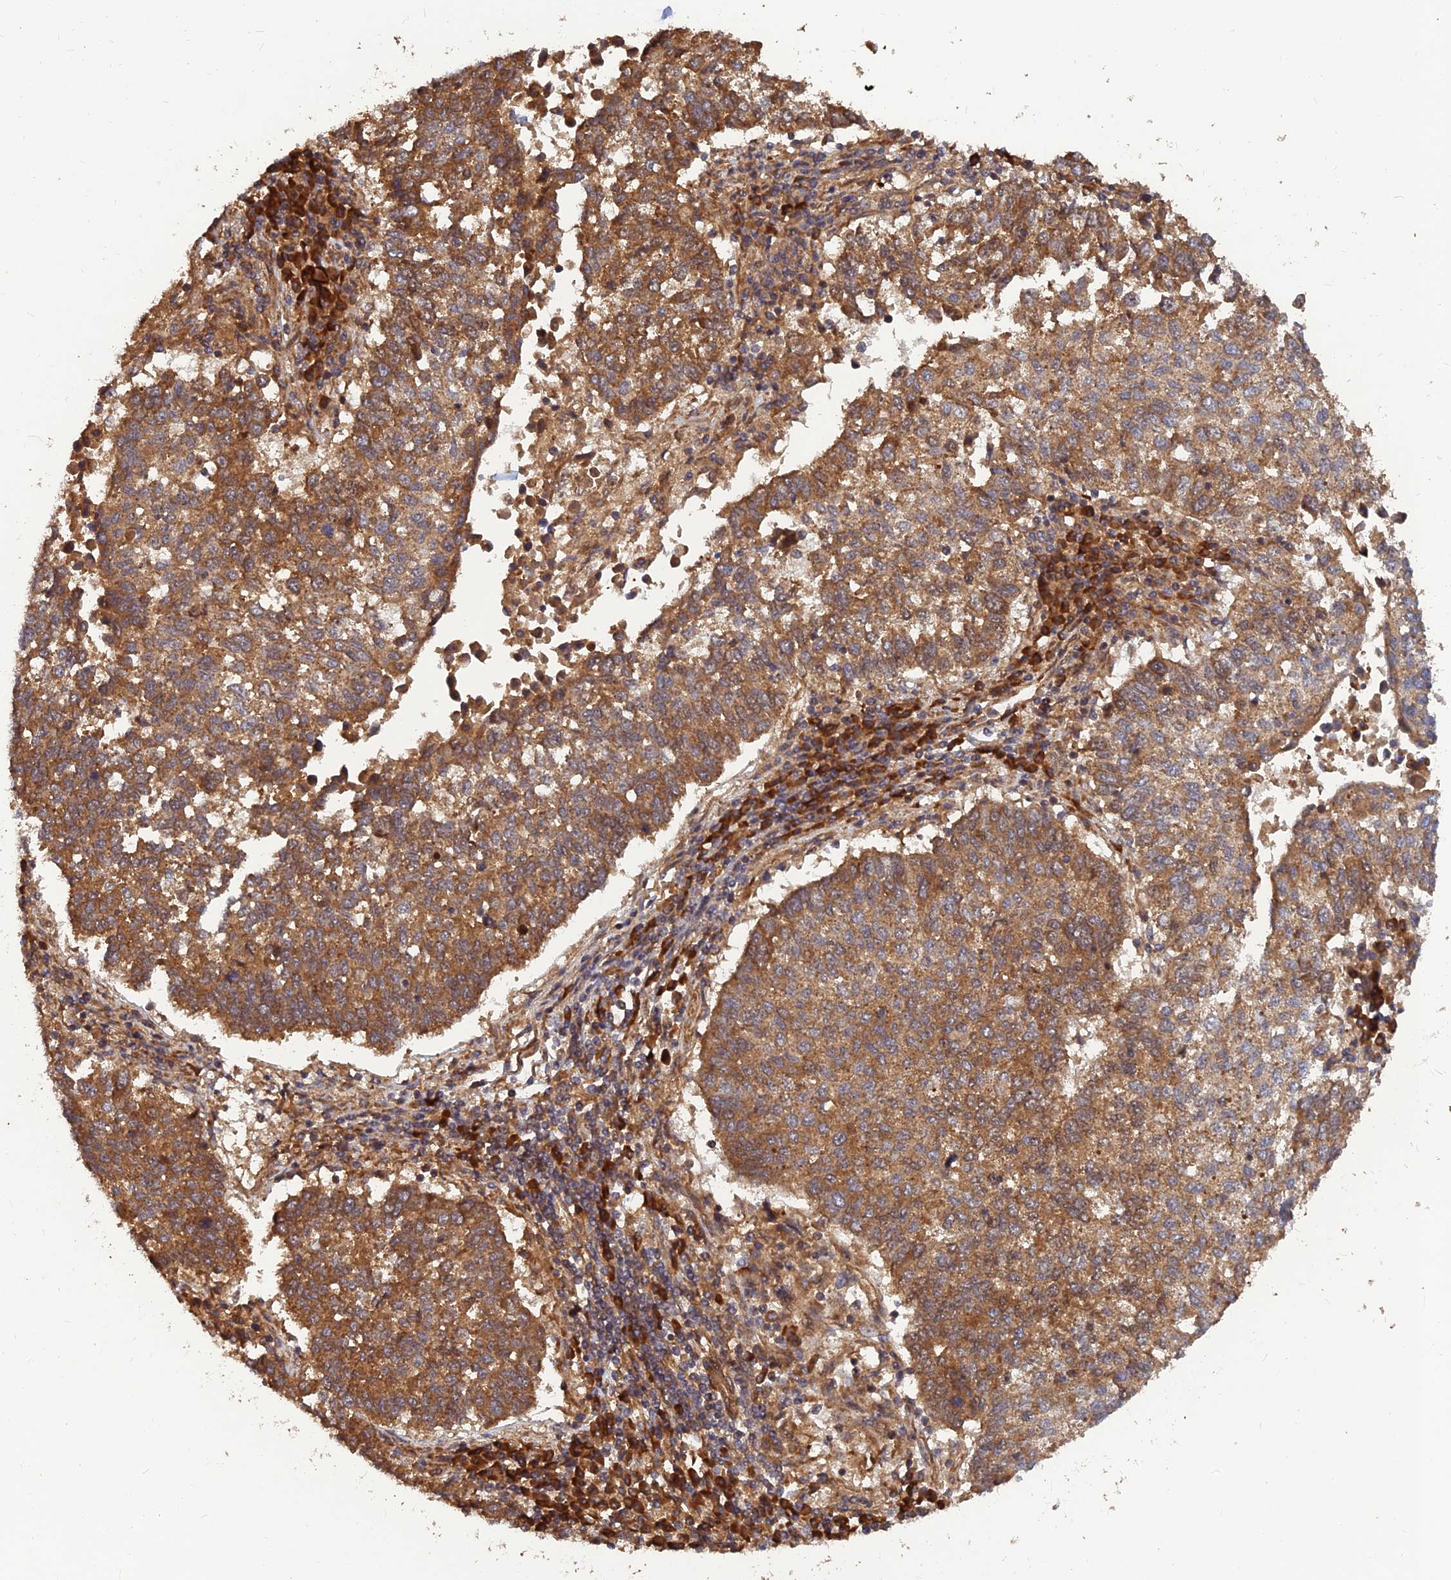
{"staining": {"intensity": "moderate", "quantity": ">75%", "location": "cytoplasmic/membranous"}, "tissue": "lung cancer", "cell_type": "Tumor cells", "image_type": "cancer", "snomed": [{"axis": "morphology", "description": "Squamous cell carcinoma, NOS"}, {"axis": "topography", "description": "Lung"}], "caption": "About >75% of tumor cells in human lung cancer demonstrate moderate cytoplasmic/membranous protein positivity as visualized by brown immunohistochemical staining.", "gene": "RELCH", "patient": {"sex": "male", "age": 73}}